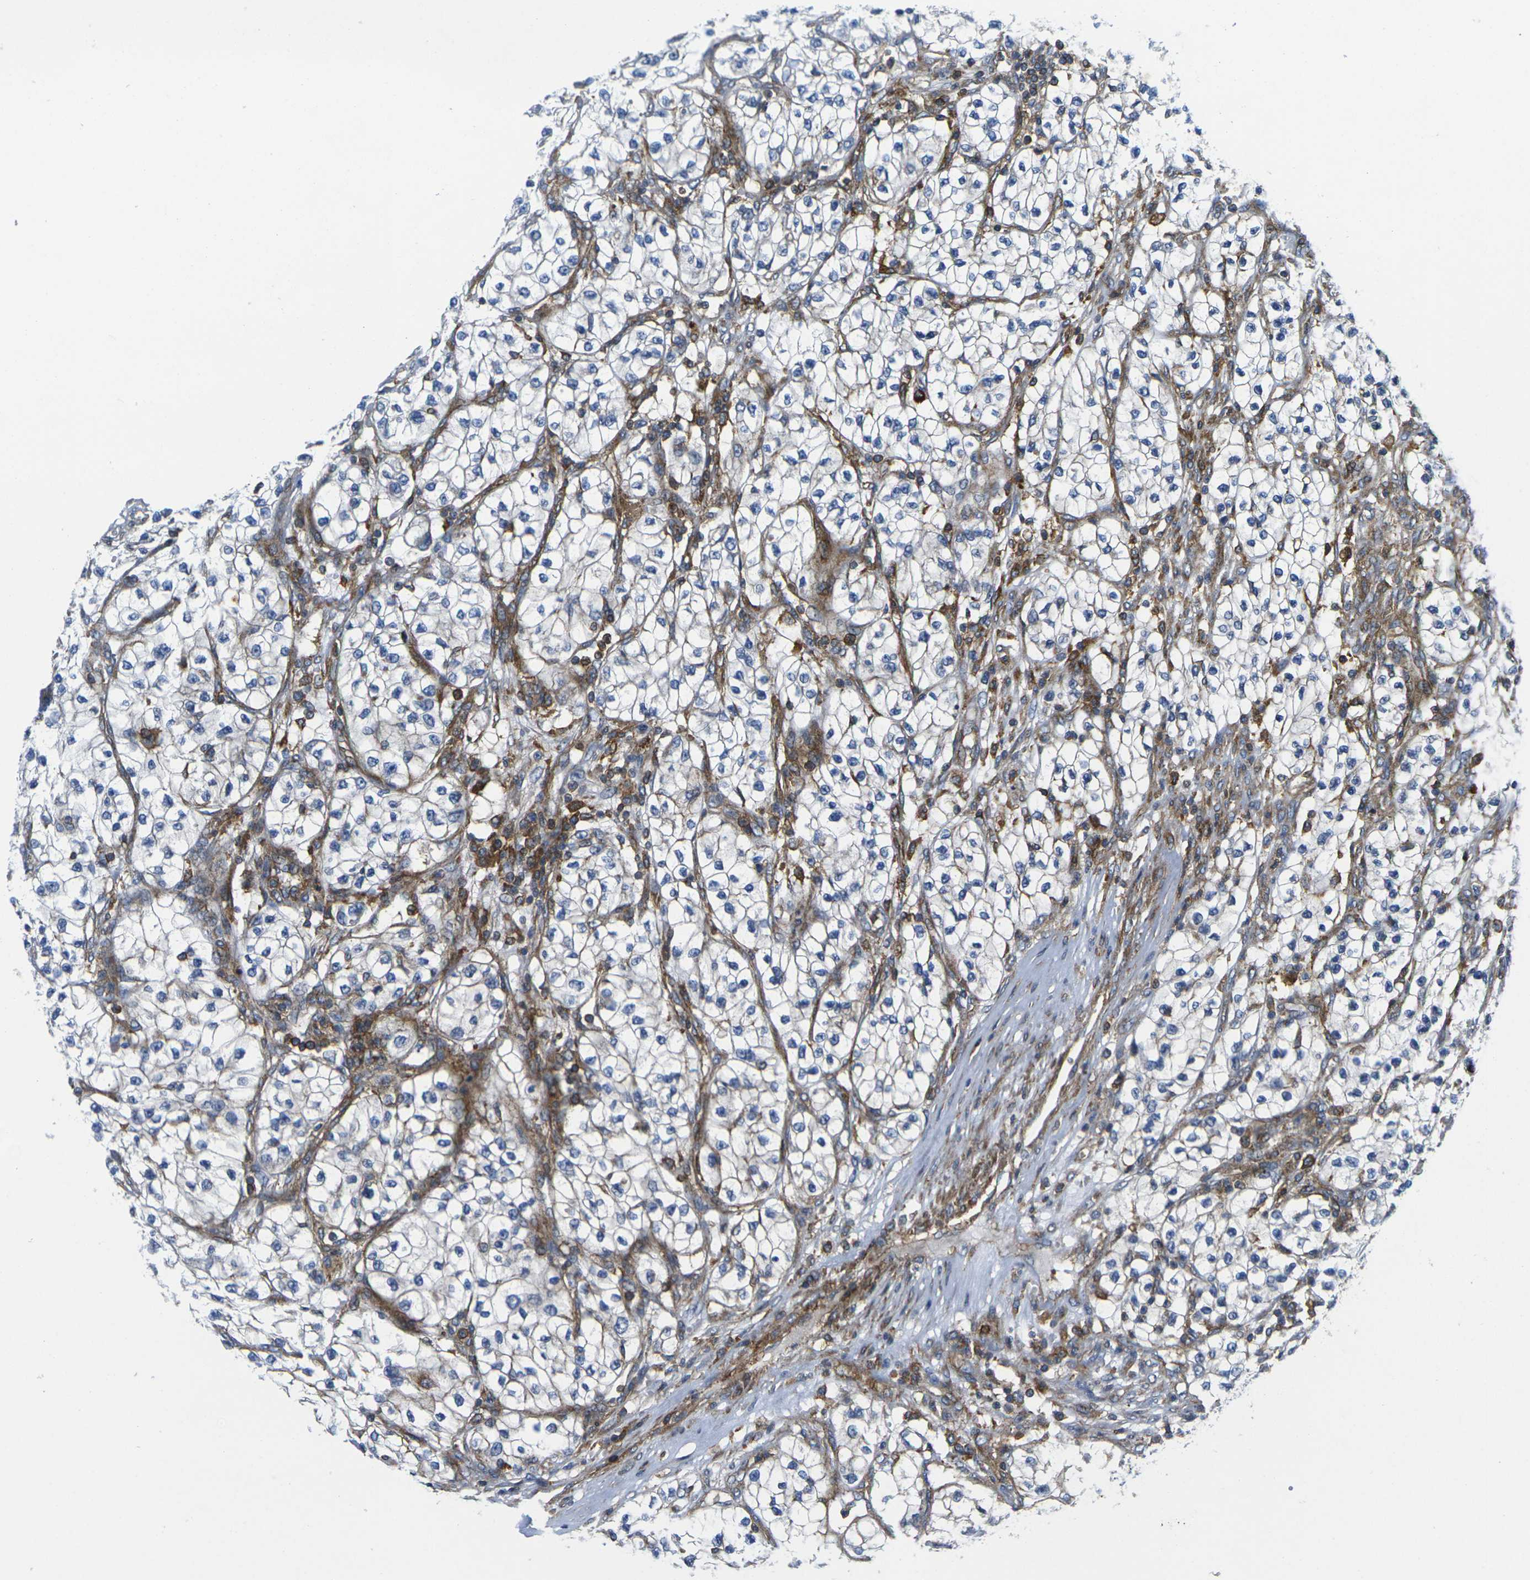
{"staining": {"intensity": "negative", "quantity": "none", "location": "none"}, "tissue": "renal cancer", "cell_type": "Tumor cells", "image_type": "cancer", "snomed": [{"axis": "morphology", "description": "Adenocarcinoma, NOS"}, {"axis": "topography", "description": "Kidney"}], "caption": "Tumor cells show no significant staining in adenocarcinoma (renal).", "gene": "IQGAP1", "patient": {"sex": "female", "age": 57}}